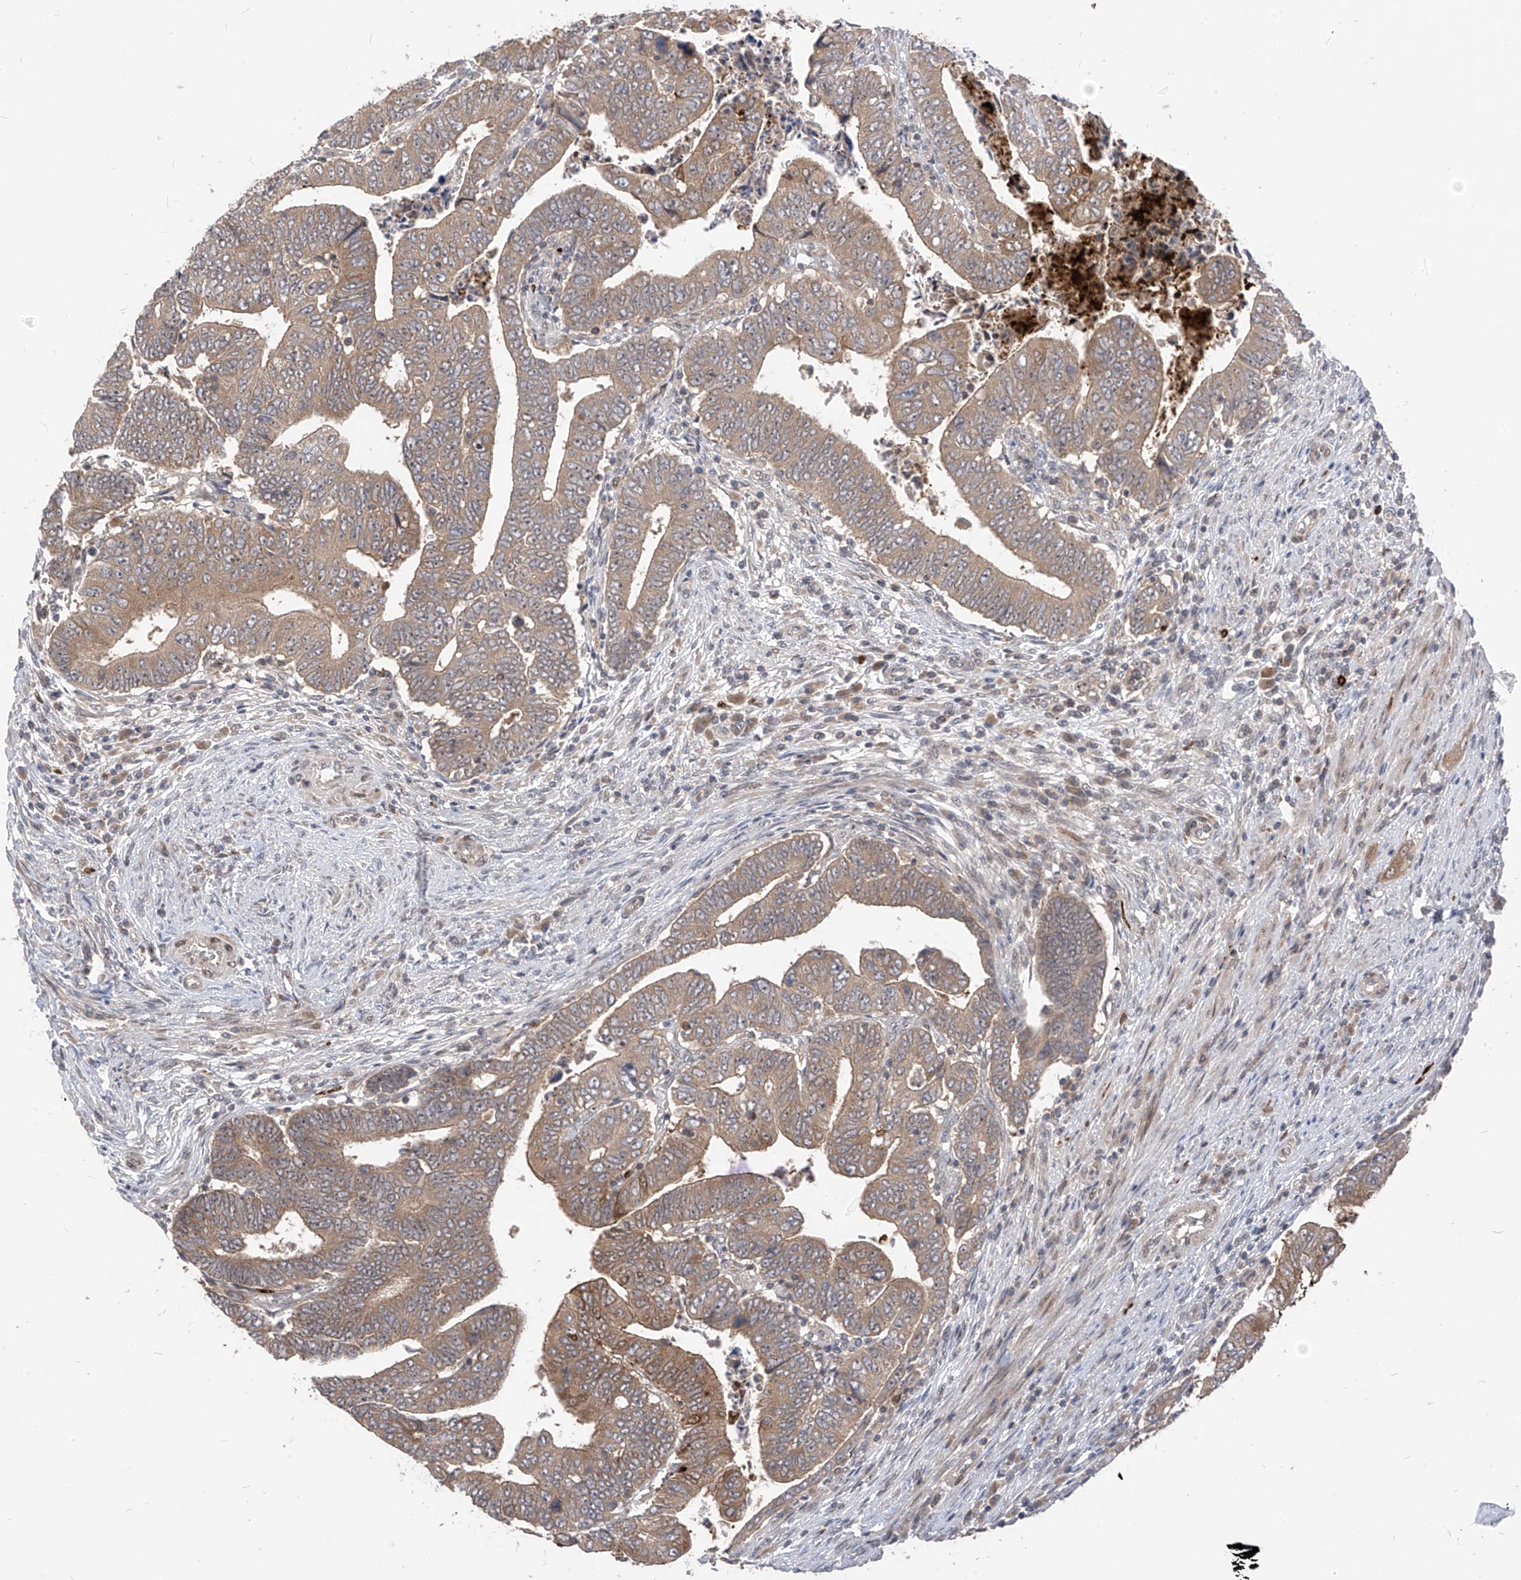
{"staining": {"intensity": "moderate", "quantity": ">75%", "location": "cytoplasmic/membranous"}, "tissue": "colorectal cancer", "cell_type": "Tumor cells", "image_type": "cancer", "snomed": [{"axis": "morphology", "description": "Normal tissue, NOS"}, {"axis": "morphology", "description": "Adenocarcinoma, NOS"}, {"axis": "topography", "description": "Rectum"}], "caption": "Colorectal cancer (adenocarcinoma) tissue displays moderate cytoplasmic/membranous staining in approximately >75% of tumor cells", "gene": "CNKSR1", "patient": {"sex": "female", "age": 65}}